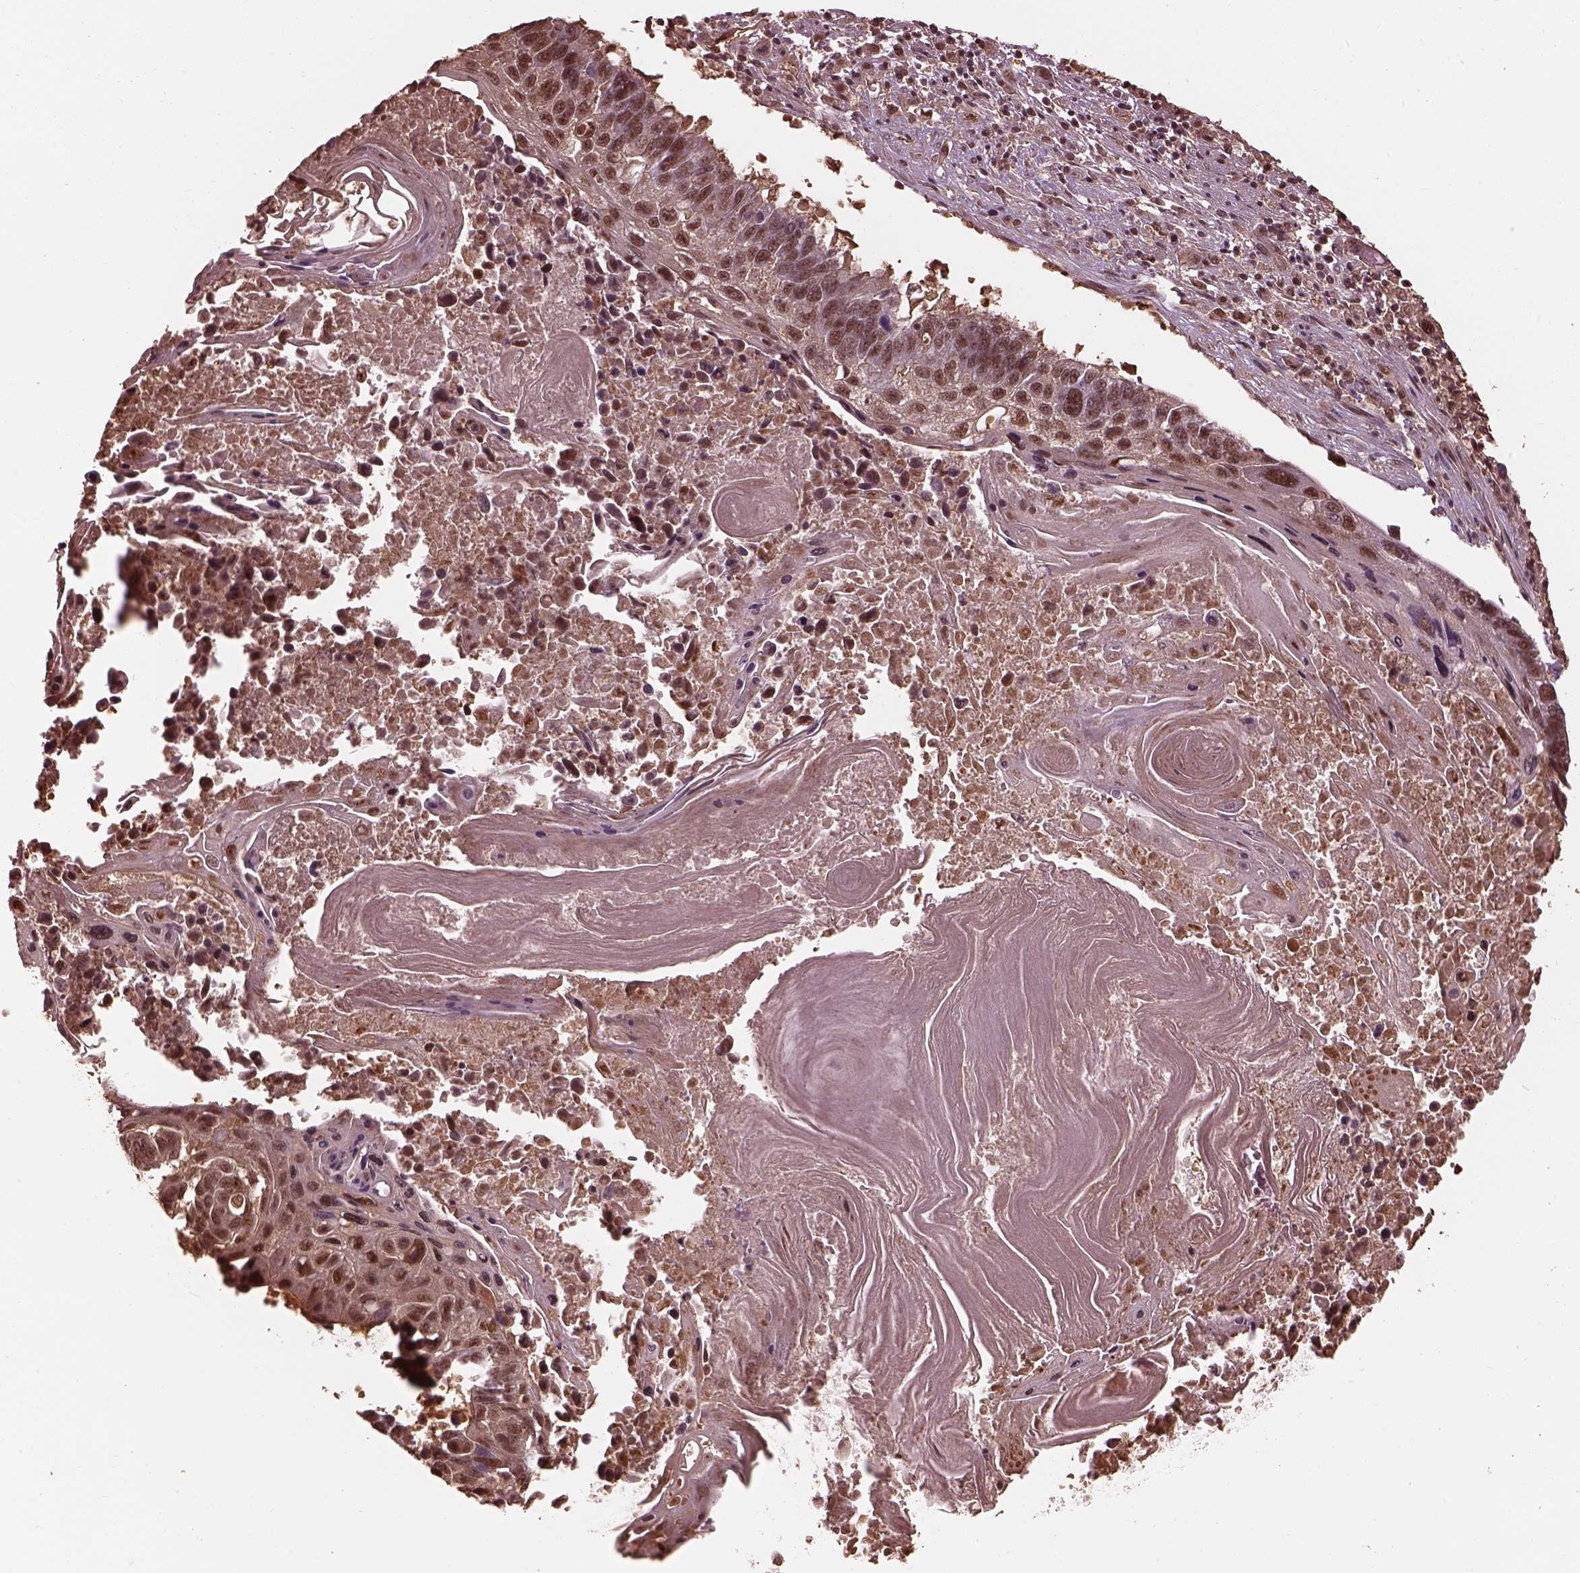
{"staining": {"intensity": "moderate", "quantity": "25%-75%", "location": "nuclear"}, "tissue": "lung cancer", "cell_type": "Tumor cells", "image_type": "cancer", "snomed": [{"axis": "morphology", "description": "Squamous cell carcinoma, NOS"}, {"axis": "topography", "description": "Lung"}], "caption": "DAB immunohistochemical staining of human lung cancer demonstrates moderate nuclear protein staining in approximately 25%-75% of tumor cells.", "gene": "PSMC5", "patient": {"sex": "male", "age": 73}}